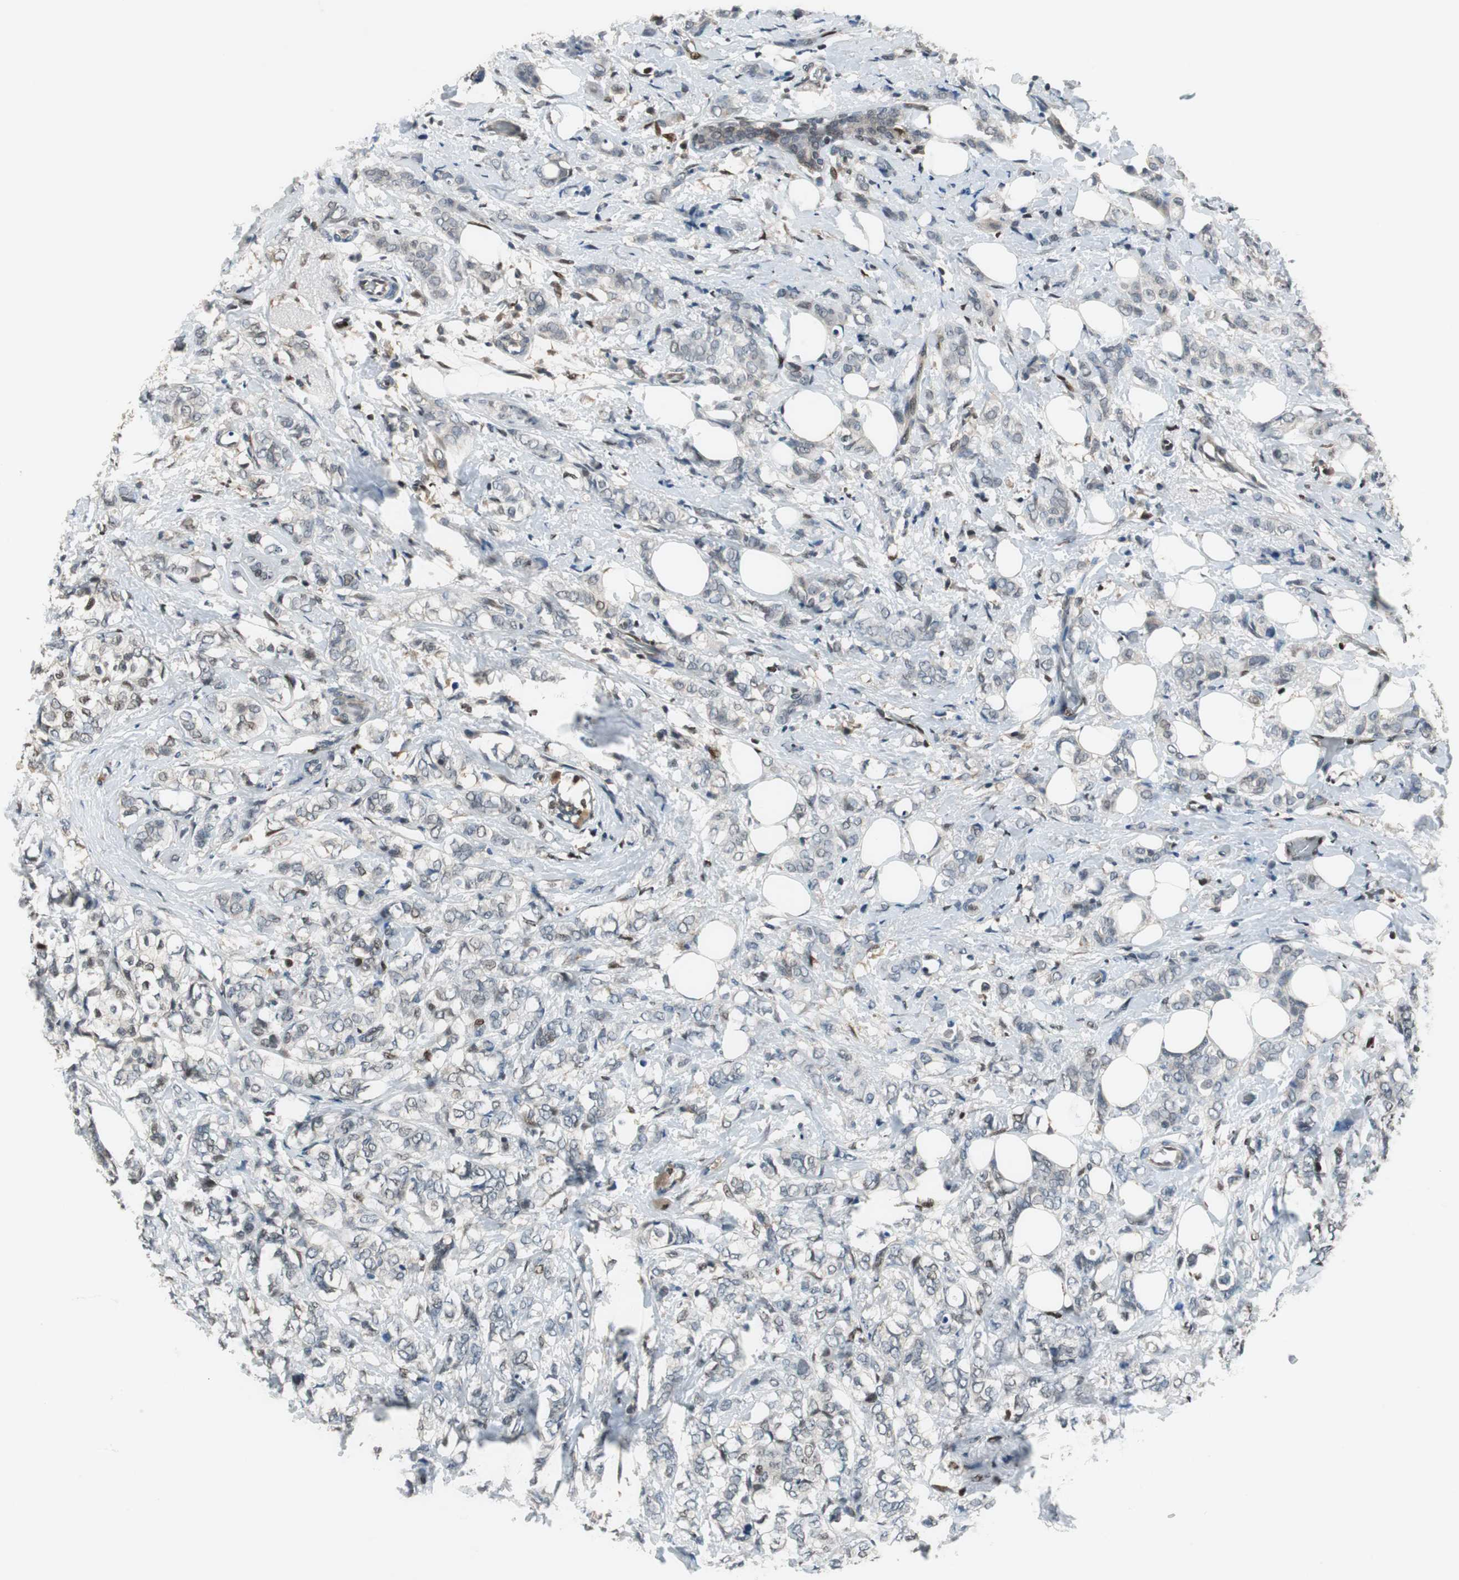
{"staining": {"intensity": "weak", "quantity": "<25%", "location": "cytoplasmic/membranous"}, "tissue": "breast cancer", "cell_type": "Tumor cells", "image_type": "cancer", "snomed": [{"axis": "morphology", "description": "Lobular carcinoma"}, {"axis": "topography", "description": "Breast"}], "caption": "Immunohistochemistry of human breast lobular carcinoma displays no expression in tumor cells.", "gene": "MAFB", "patient": {"sex": "female", "age": 60}}